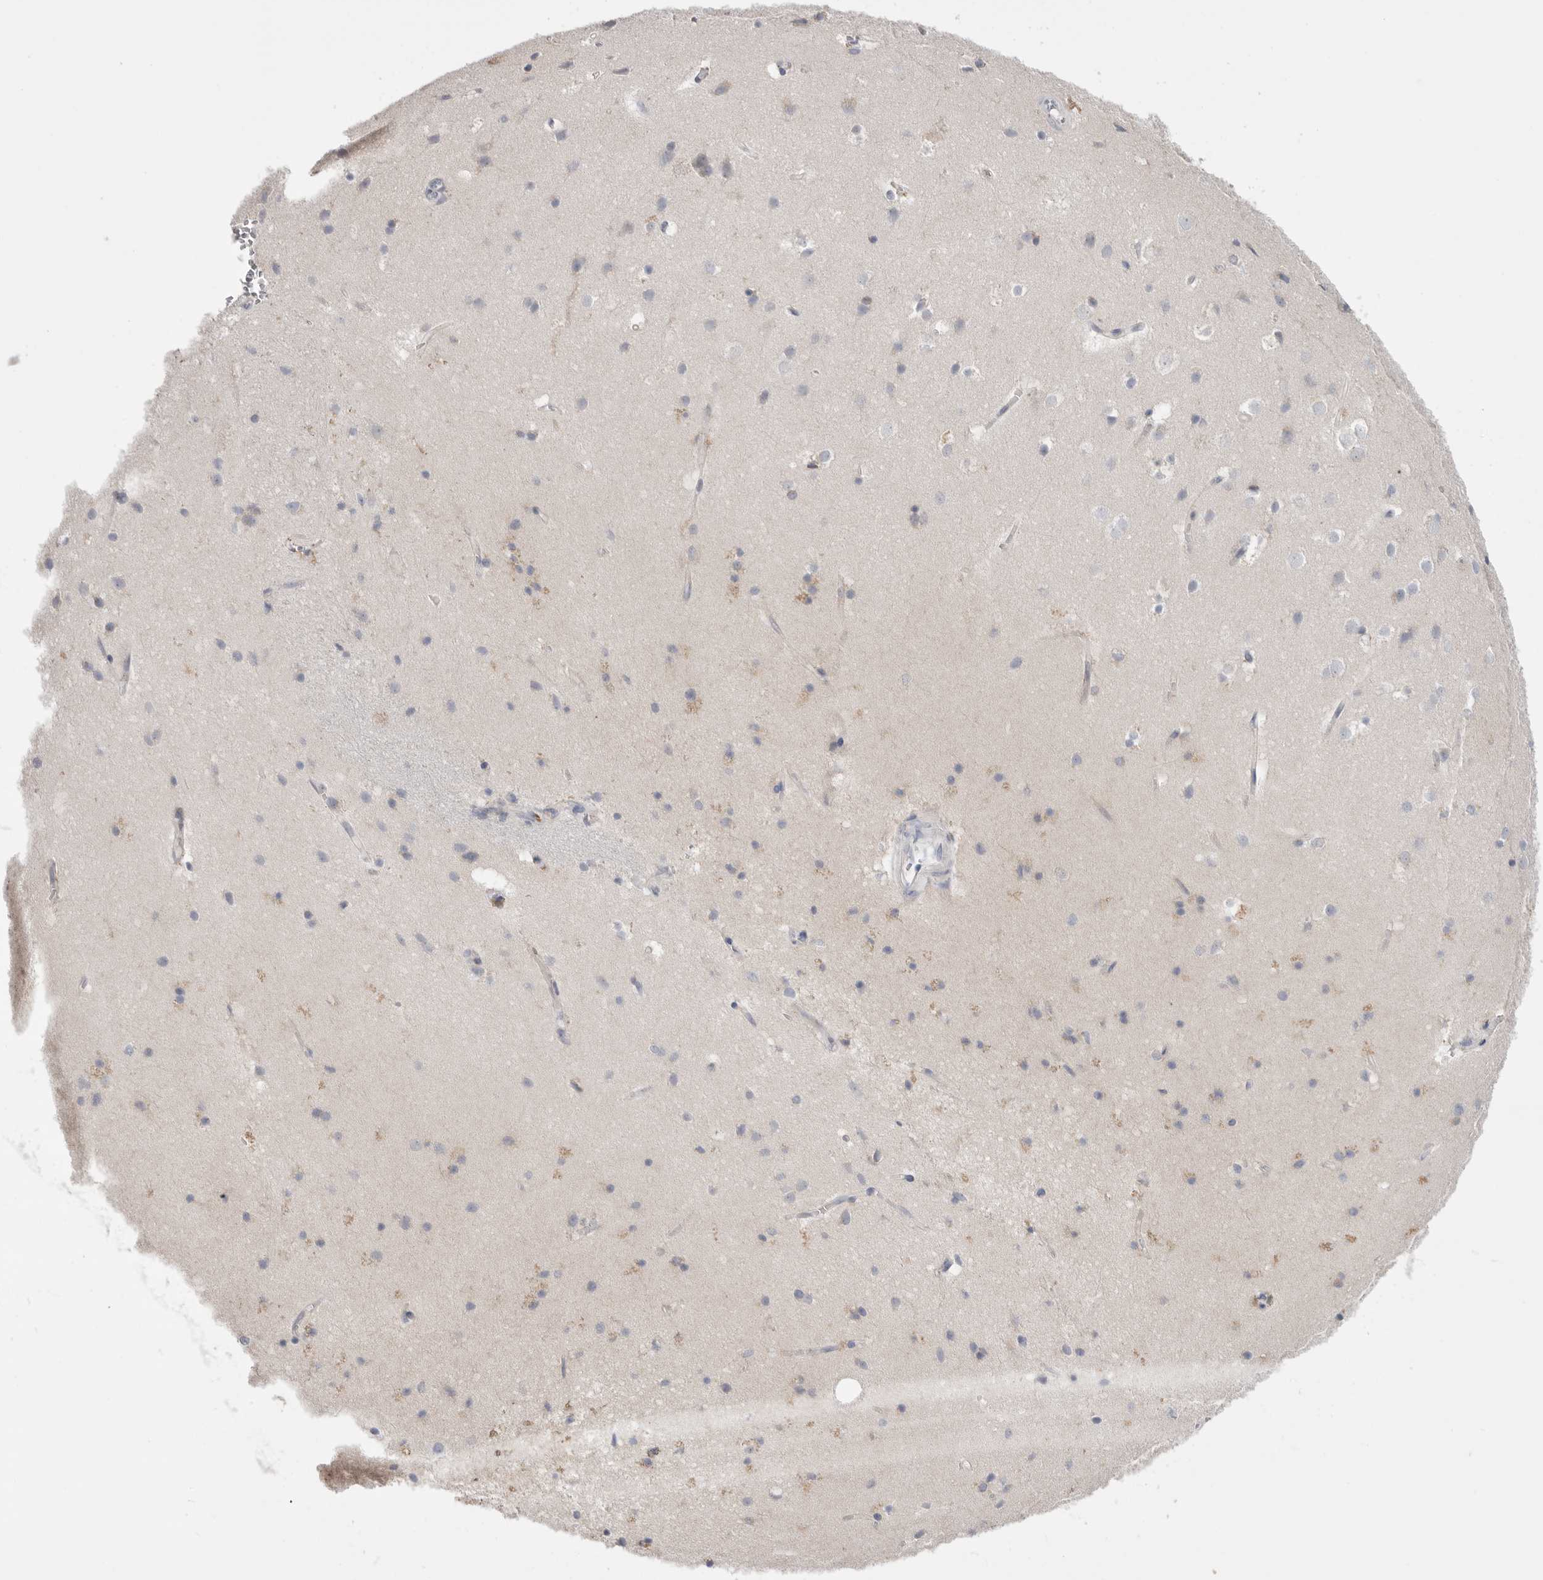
{"staining": {"intensity": "weak", "quantity": ">75%", "location": "cytoplasmic/membranous"}, "tissue": "cerebral cortex", "cell_type": "Endothelial cells", "image_type": "normal", "snomed": [{"axis": "morphology", "description": "Normal tissue, NOS"}, {"axis": "topography", "description": "Cerebral cortex"}], "caption": "A brown stain labels weak cytoplasmic/membranous staining of a protein in endothelial cells of benign cerebral cortex. The staining was performed using DAB to visualize the protein expression in brown, while the nuclei were stained in blue with hematoxylin (Magnification: 20x).", "gene": "CCDC126", "patient": {"sex": "male", "age": 54}}